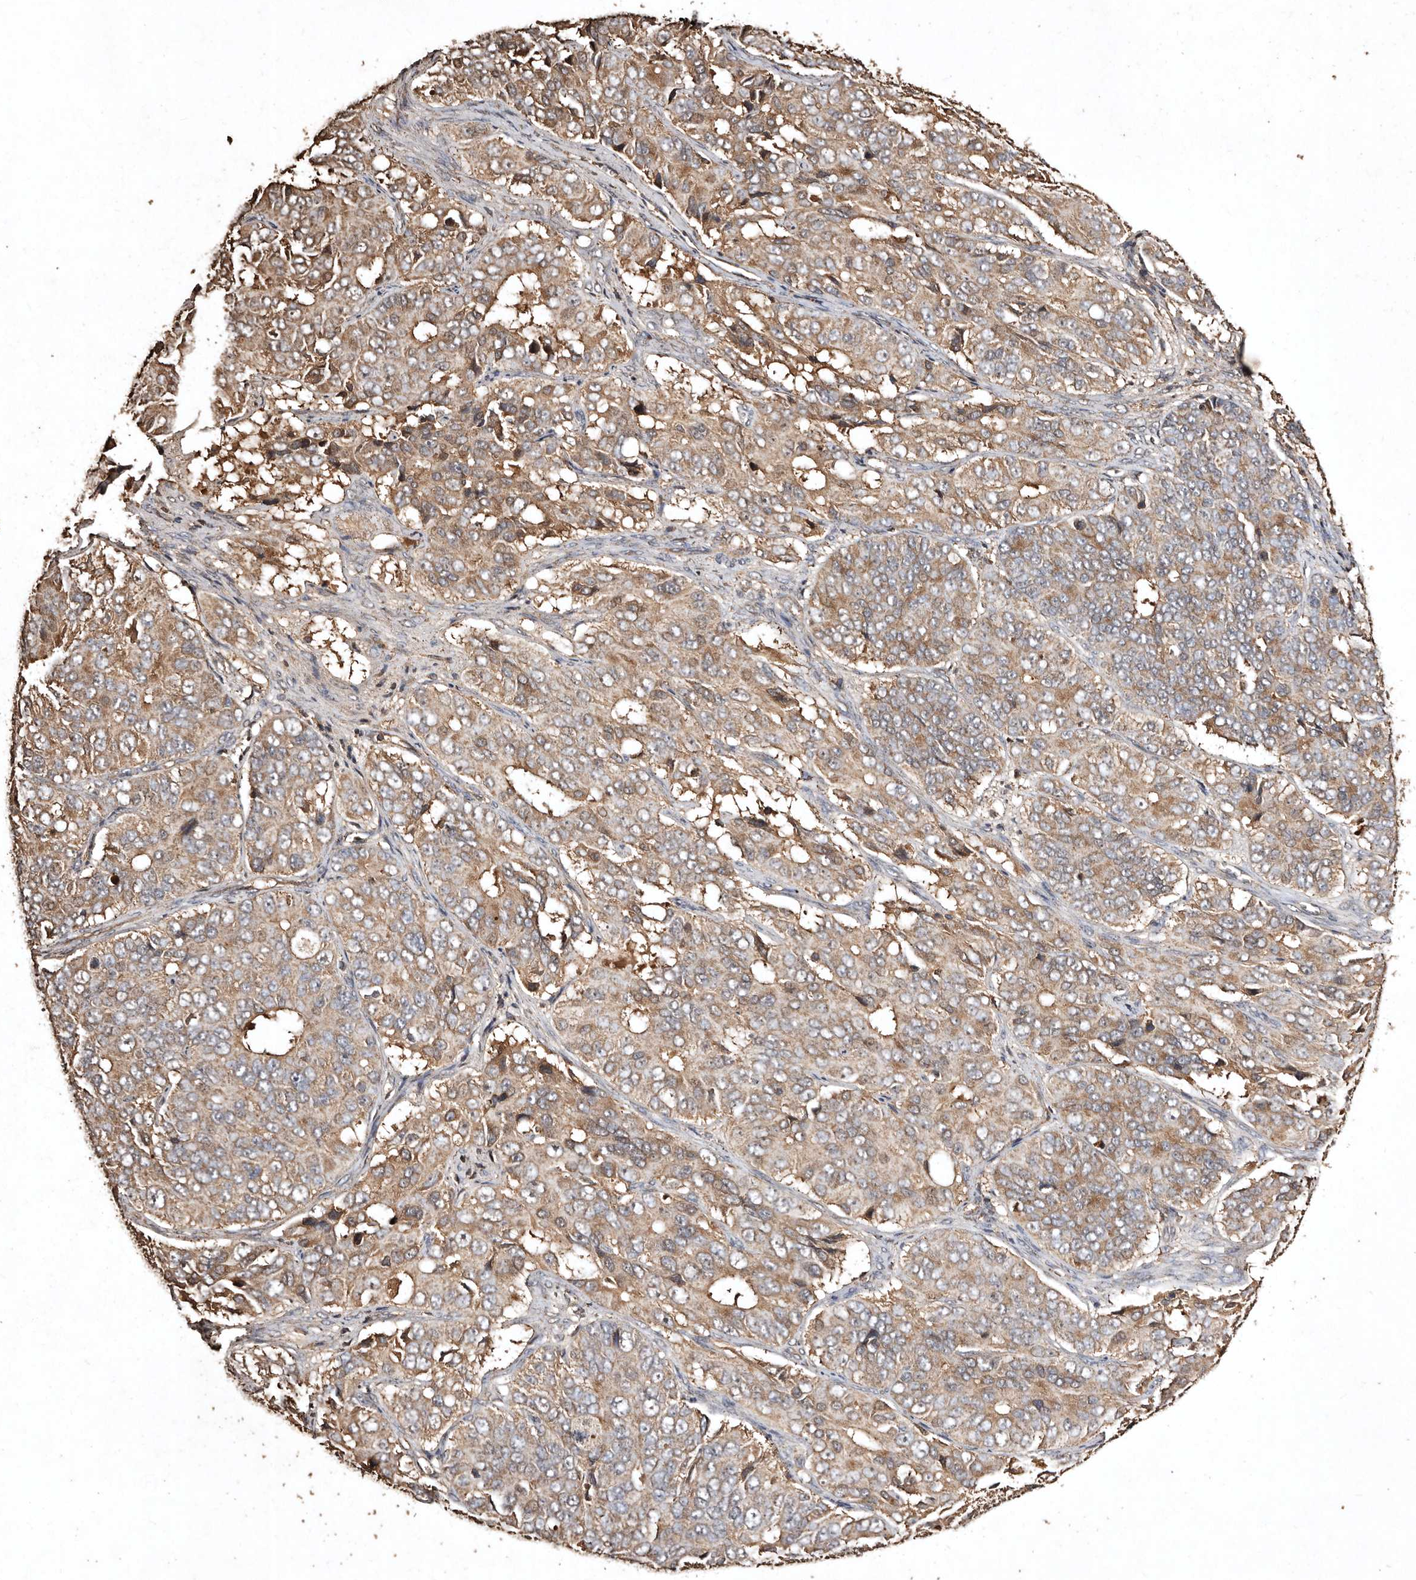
{"staining": {"intensity": "moderate", "quantity": ">75%", "location": "cytoplasmic/membranous"}, "tissue": "ovarian cancer", "cell_type": "Tumor cells", "image_type": "cancer", "snomed": [{"axis": "morphology", "description": "Carcinoma, endometroid"}, {"axis": "topography", "description": "Ovary"}], "caption": "There is medium levels of moderate cytoplasmic/membranous staining in tumor cells of ovarian cancer (endometroid carcinoma), as demonstrated by immunohistochemical staining (brown color).", "gene": "FARS2", "patient": {"sex": "female", "age": 51}}